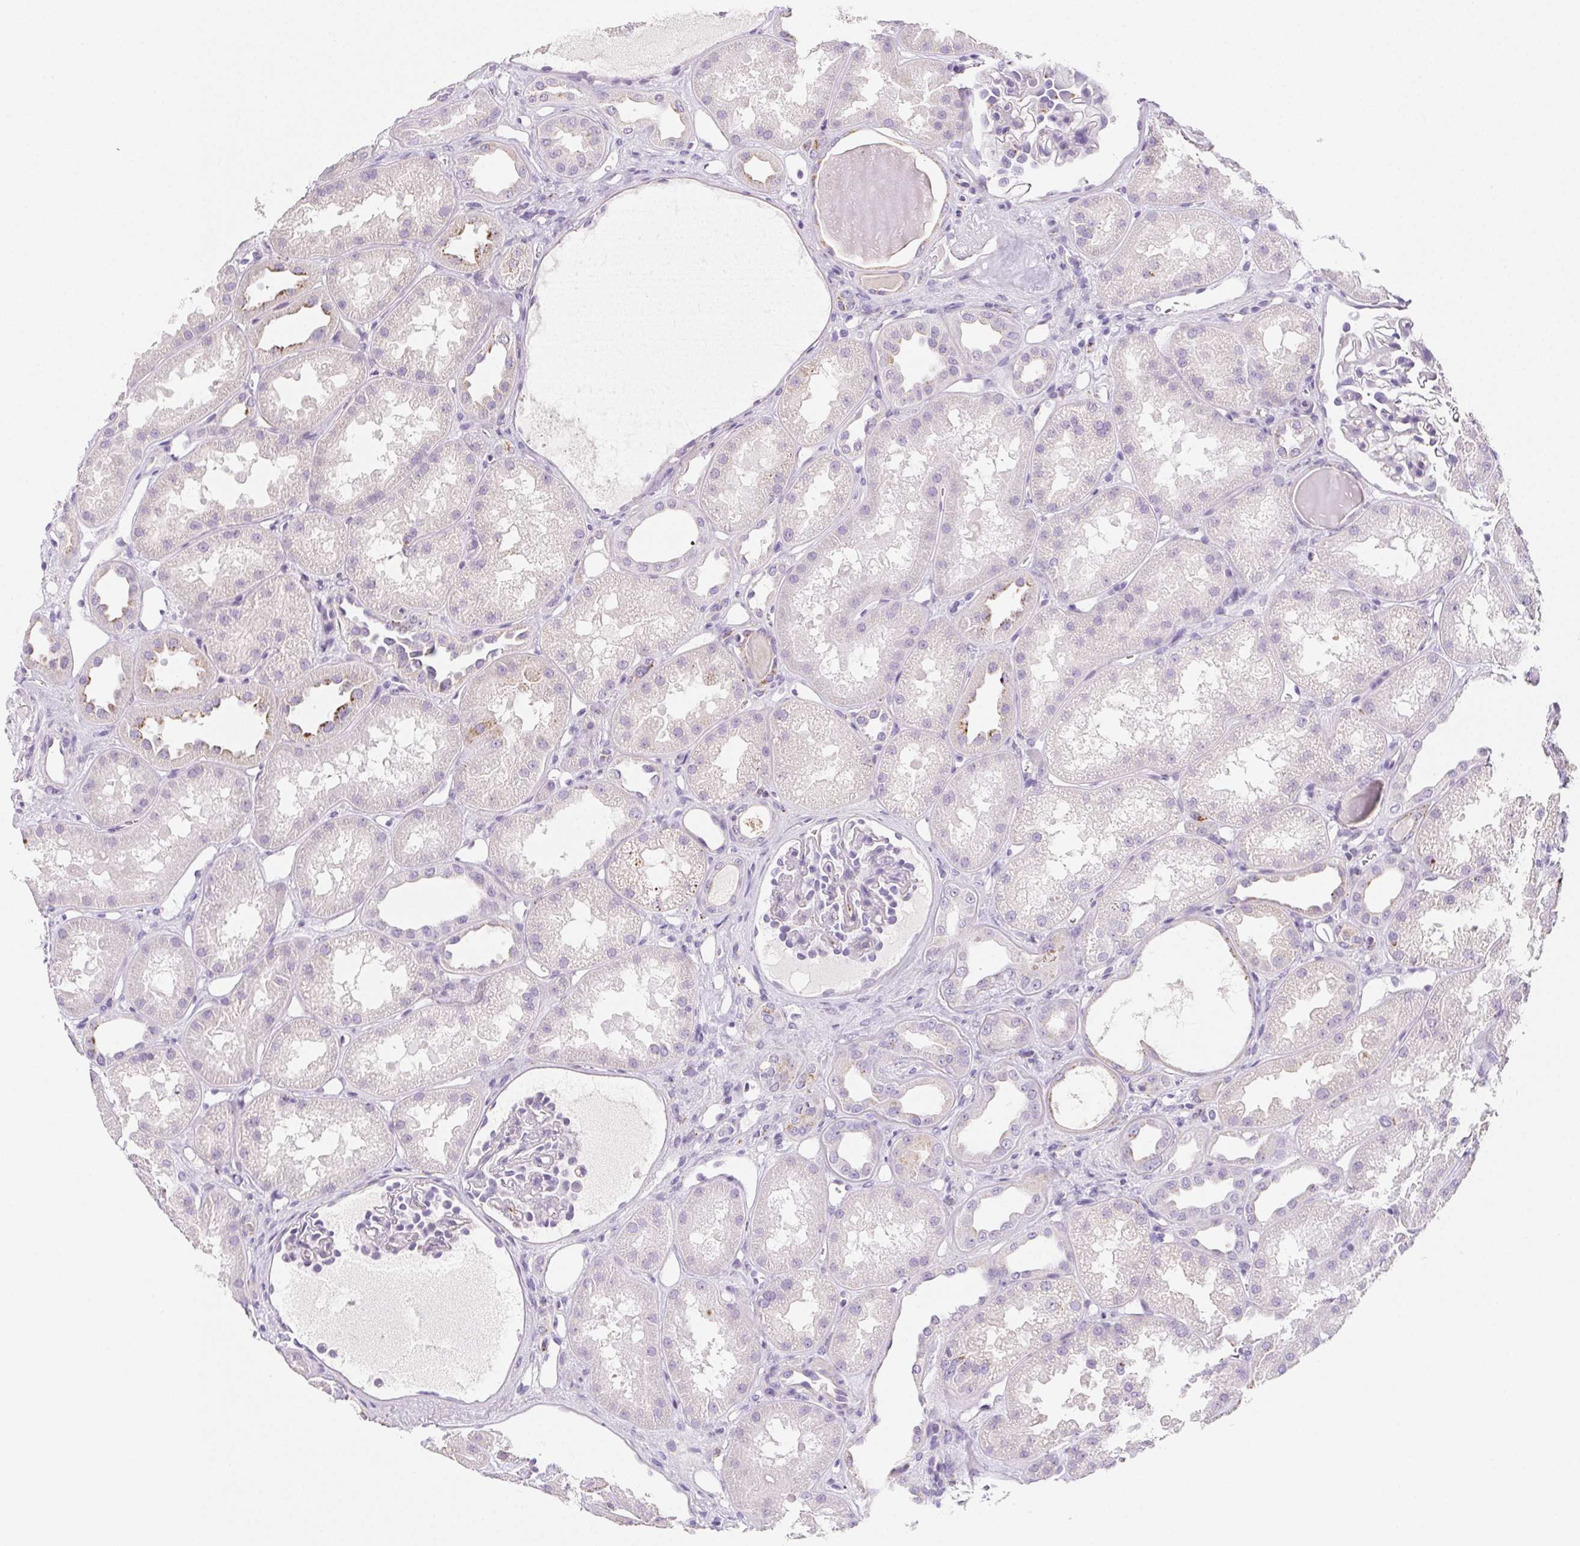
{"staining": {"intensity": "negative", "quantity": "none", "location": "none"}, "tissue": "kidney", "cell_type": "Cells in glomeruli", "image_type": "normal", "snomed": [{"axis": "morphology", "description": "Normal tissue, NOS"}, {"axis": "topography", "description": "Kidney"}], "caption": "This is an immunohistochemistry (IHC) image of normal human kidney. There is no positivity in cells in glomeruli.", "gene": "LIPA", "patient": {"sex": "male", "age": 61}}